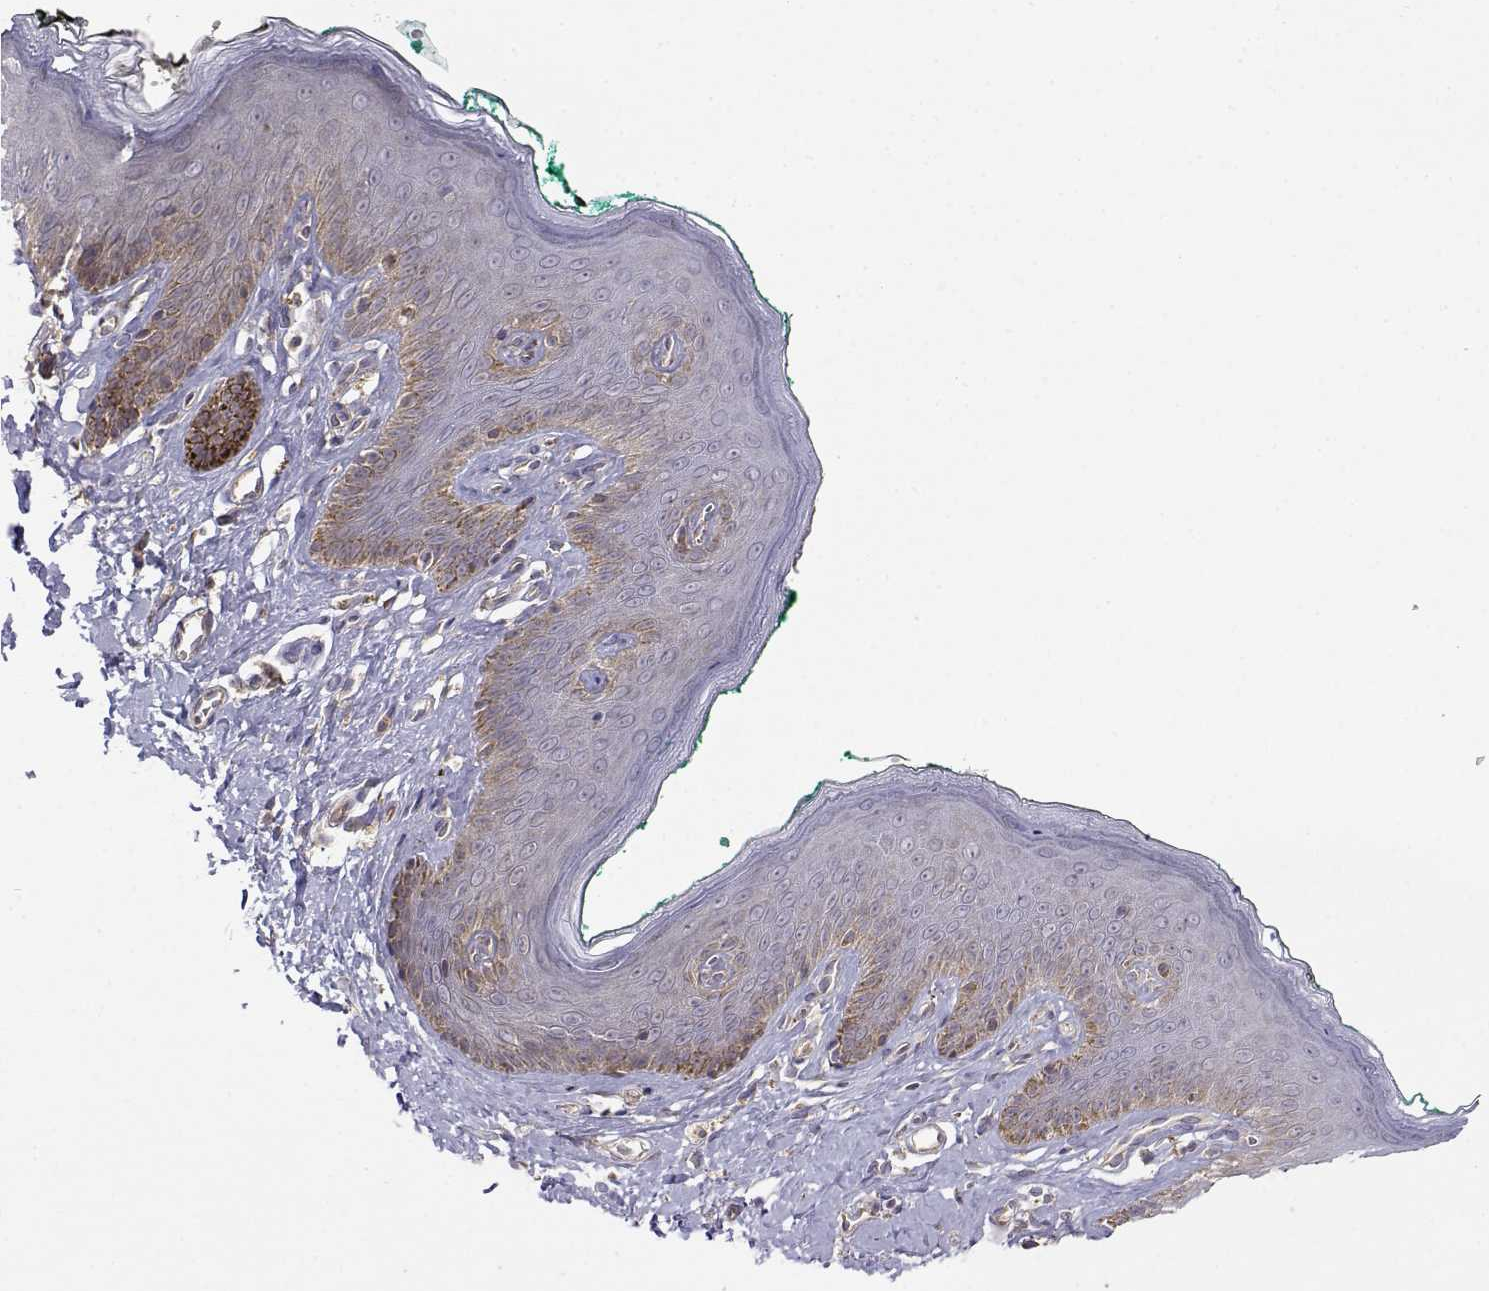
{"staining": {"intensity": "weak", "quantity": "<25%", "location": "cytoplasmic/membranous"}, "tissue": "skin", "cell_type": "Epidermal cells", "image_type": "normal", "snomed": [{"axis": "morphology", "description": "Normal tissue, NOS"}, {"axis": "topography", "description": "Vulva"}], "caption": "IHC of benign skin exhibits no positivity in epidermal cells. The staining is performed using DAB brown chromogen with nuclei counter-stained in using hematoxylin.", "gene": "PAIP1", "patient": {"sex": "female", "age": 66}}